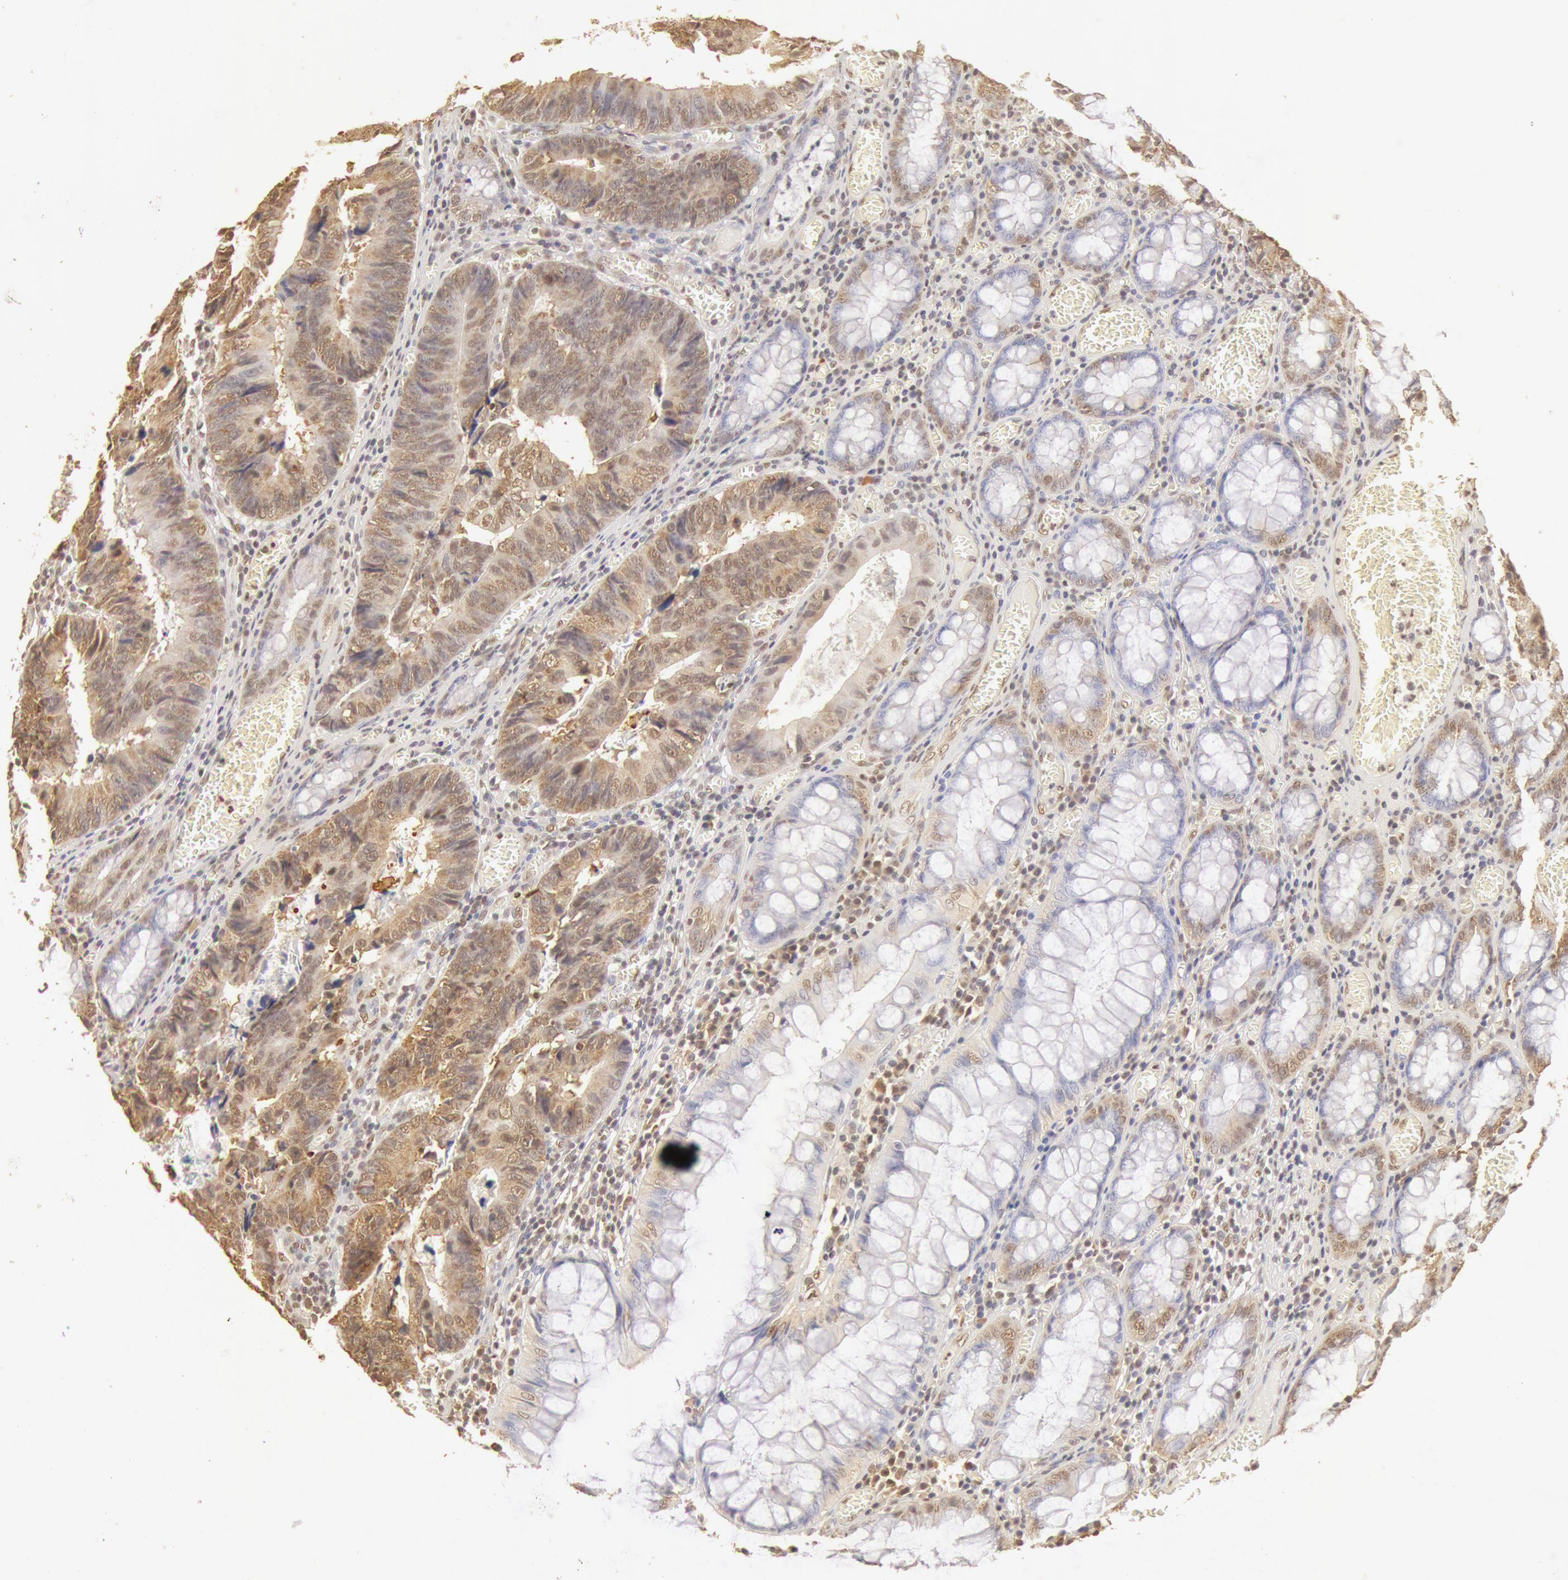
{"staining": {"intensity": "moderate", "quantity": ">75%", "location": "cytoplasmic/membranous,nuclear"}, "tissue": "colorectal cancer", "cell_type": "Tumor cells", "image_type": "cancer", "snomed": [{"axis": "morphology", "description": "Adenocarcinoma, NOS"}, {"axis": "topography", "description": "Rectum"}], "caption": "Colorectal cancer stained with DAB (3,3'-diaminobenzidine) IHC demonstrates medium levels of moderate cytoplasmic/membranous and nuclear positivity in about >75% of tumor cells.", "gene": "SNRNP70", "patient": {"sex": "female", "age": 98}}